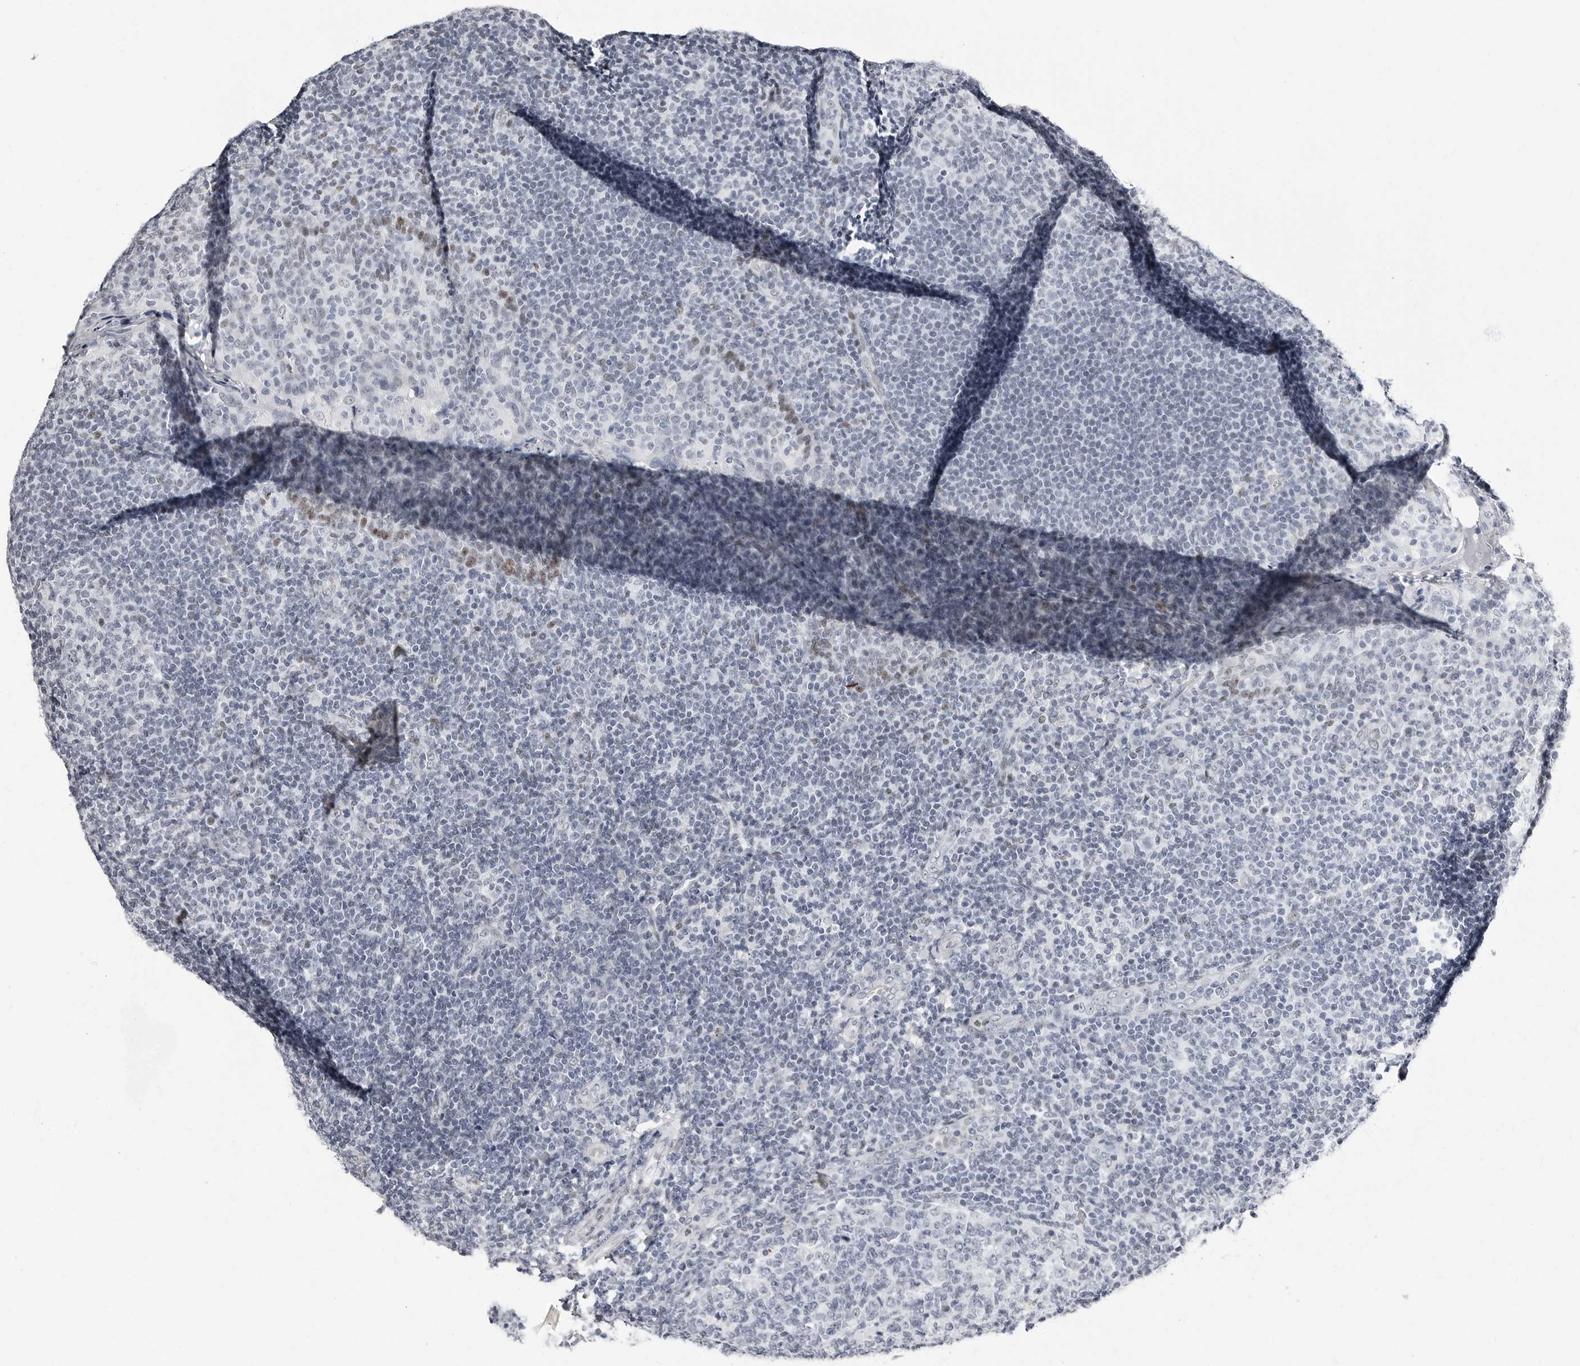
{"staining": {"intensity": "negative", "quantity": "none", "location": "none"}, "tissue": "tonsil", "cell_type": "Germinal center cells", "image_type": "normal", "snomed": [{"axis": "morphology", "description": "Normal tissue, NOS"}, {"axis": "topography", "description": "Tonsil"}], "caption": "Histopathology image shows no protein staining in germinal center cells of benign tonsil.", "gene": "VEZF1", "patient": {"sex": "female", "age": 19}}